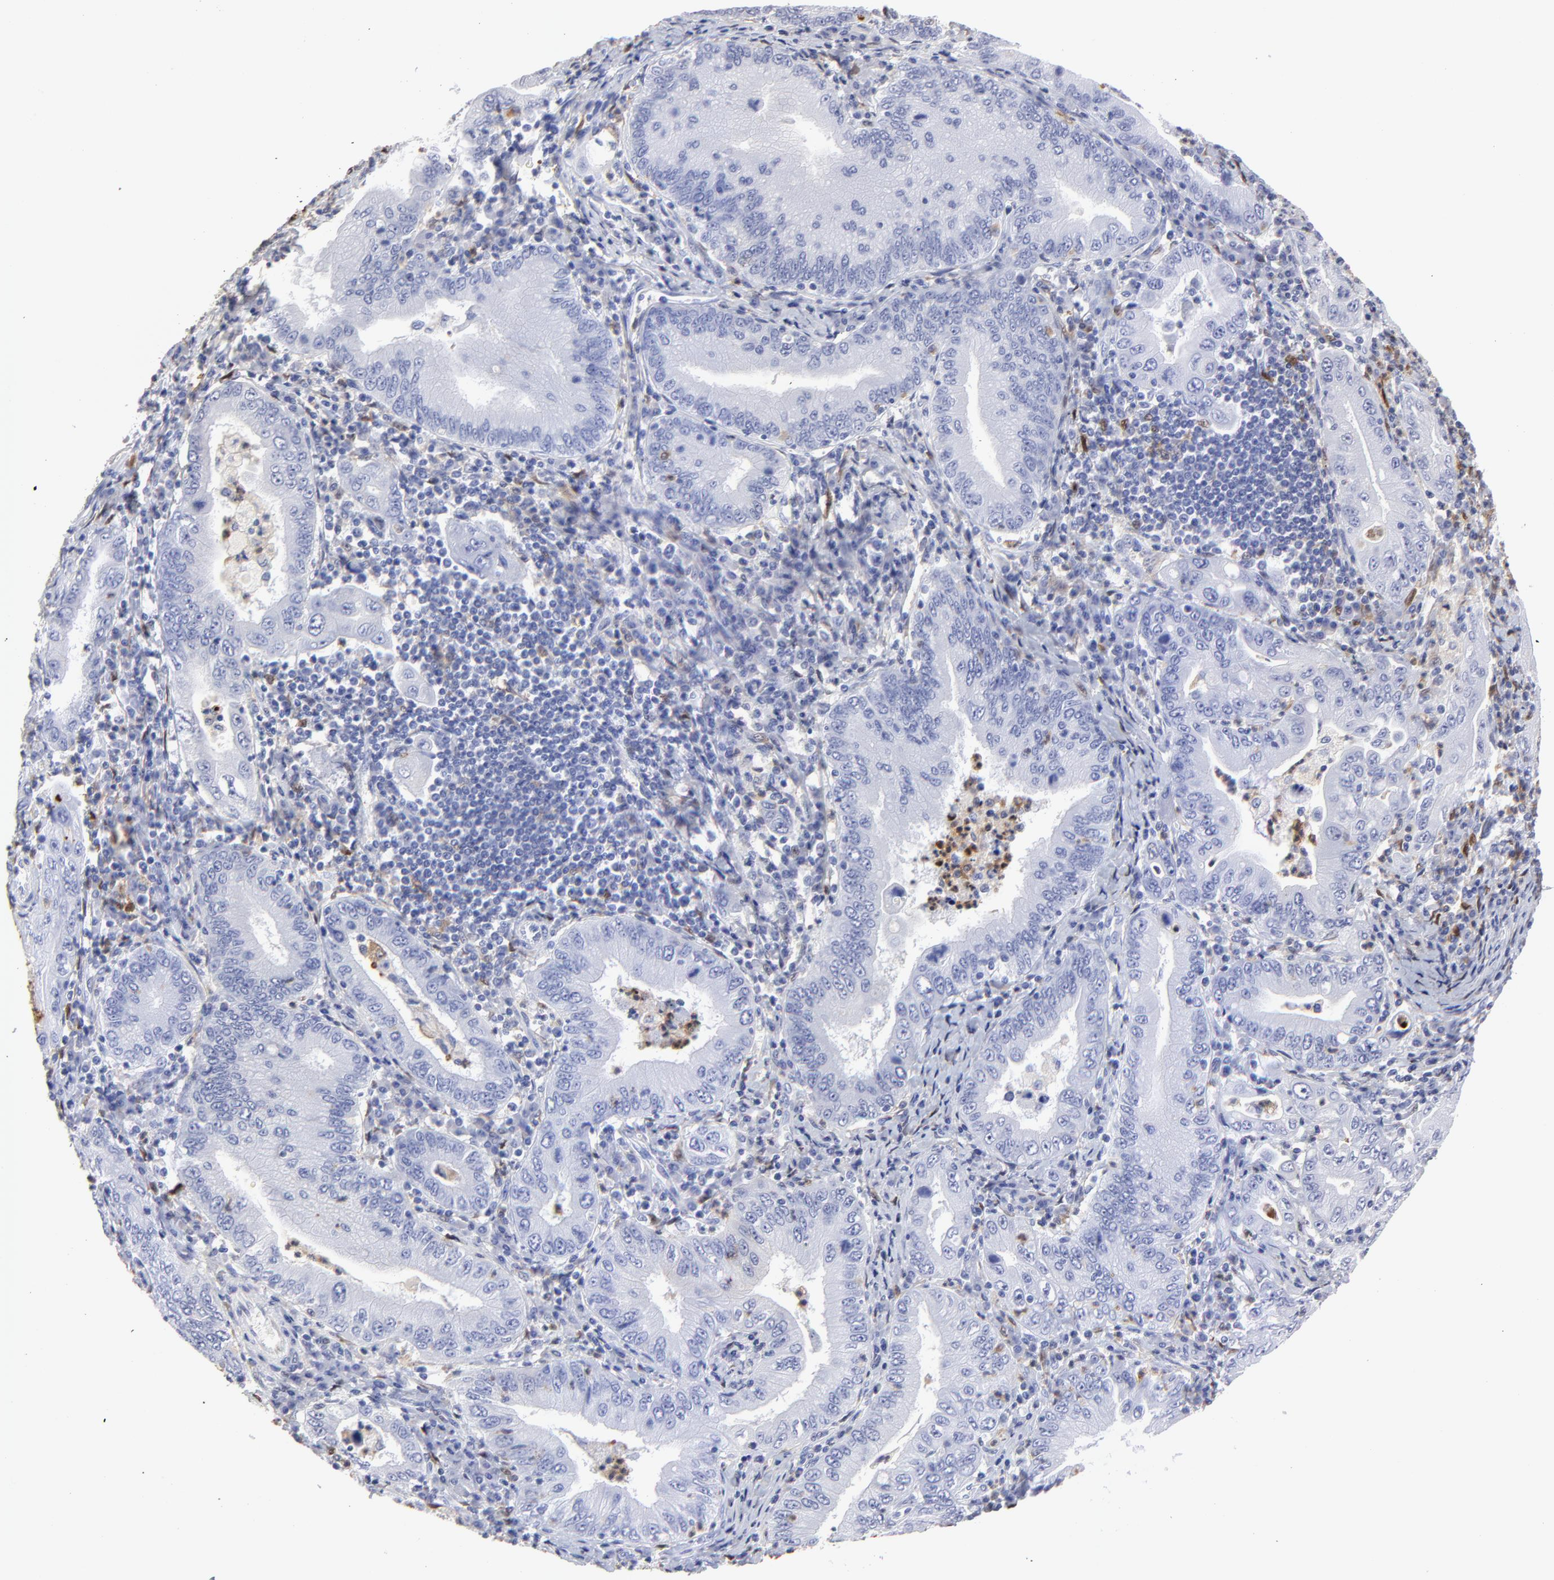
{"staining": {"intensity": "negative", "quantity": "none", "location": "none"}, "tissue": "stomach cancer", "cell_type": "Tumor cells", "image_type": "cancer", "snomed": [{"axis": "morphology", "description": "Normal tissue, NOS"}, {"axis": "morphology", "description": "Adenocarcinoma, NOS"}, {"axis": "topography", "description": "Esophagus"}, {"axis": "topography", "description": "Stomach, upper"}, {"axis": "topography", "description": "Peripheral nerve tissue"}], "caption": "High power microscopy micrograph of an immunohistochemistry micrograph of stomach adenocarcinoma, revealing no significant positivity in tumor cells.", "gene": "SMARCA1", "patient": {"sex": "male", "age": 62}}